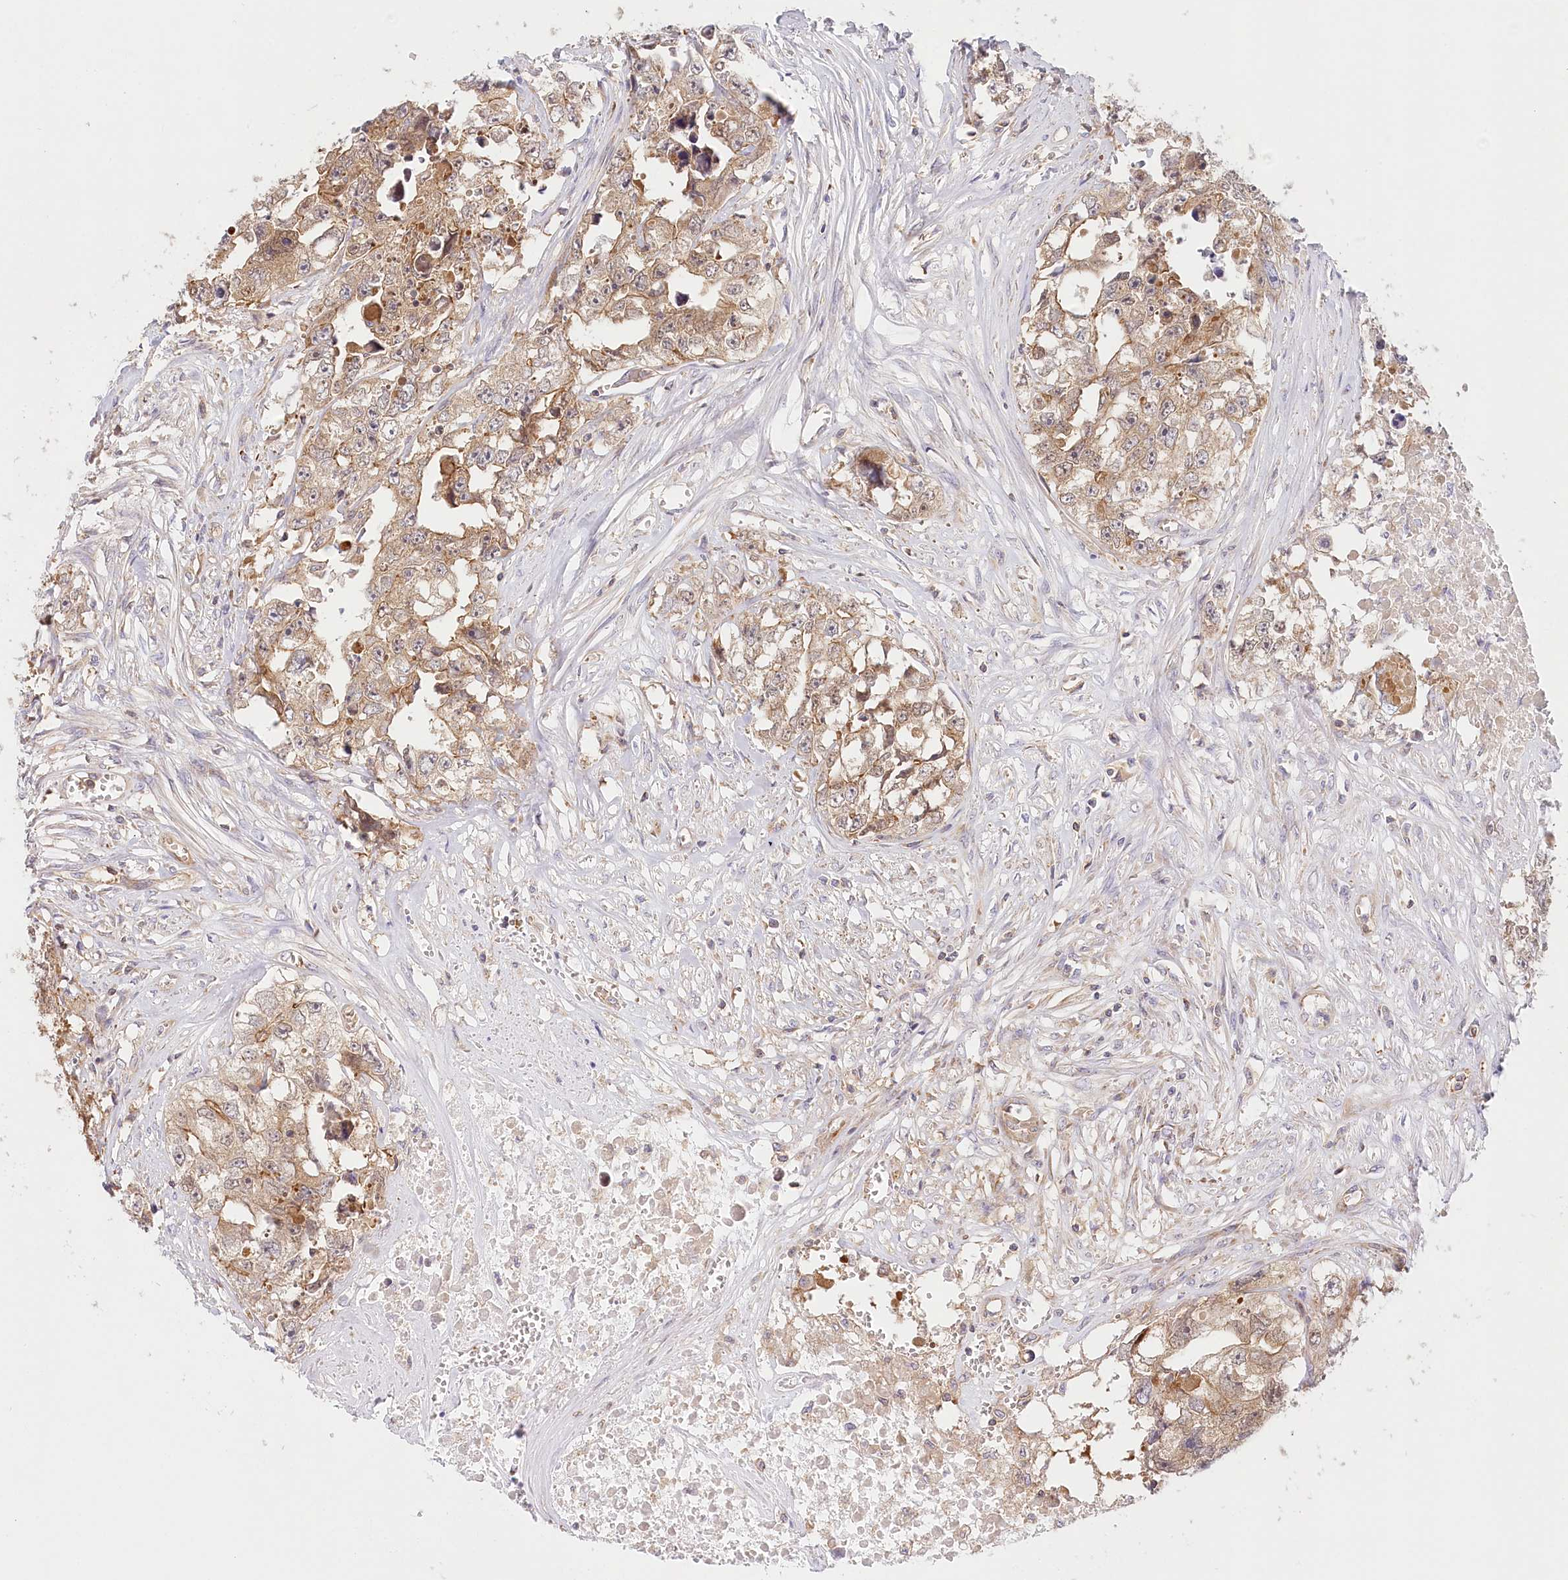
{"staining": {"intensity": "moderate", "quantity": ">75%", "location": "cytoplasmic/membranous"}, "tissue": "testis cancer", "cell_type": "Tumor cells", "image_type": "cancer", "snomed": [{"axis": "morphology", "description": "Seminoma, NOS"}, {"axis": "morphology", "description": "Carcinoma, Embryonal, NOS"}, {"axis": "topography", "description": "Testis"}], "caption": "Testis embryonal carcinoma stained with immunohistochemistry (IHC) exhibits moderate cytoplasmic/membranous staining in approximately >75% of tumor cells. (Stains: DAB (3,3'-diaminobenzidine) in brown, nuclei in blue, Microscopy: brightfield microscopy at high magnification).", "gene": "UMPS", "patient": {"sex": "male", "age": 43}}